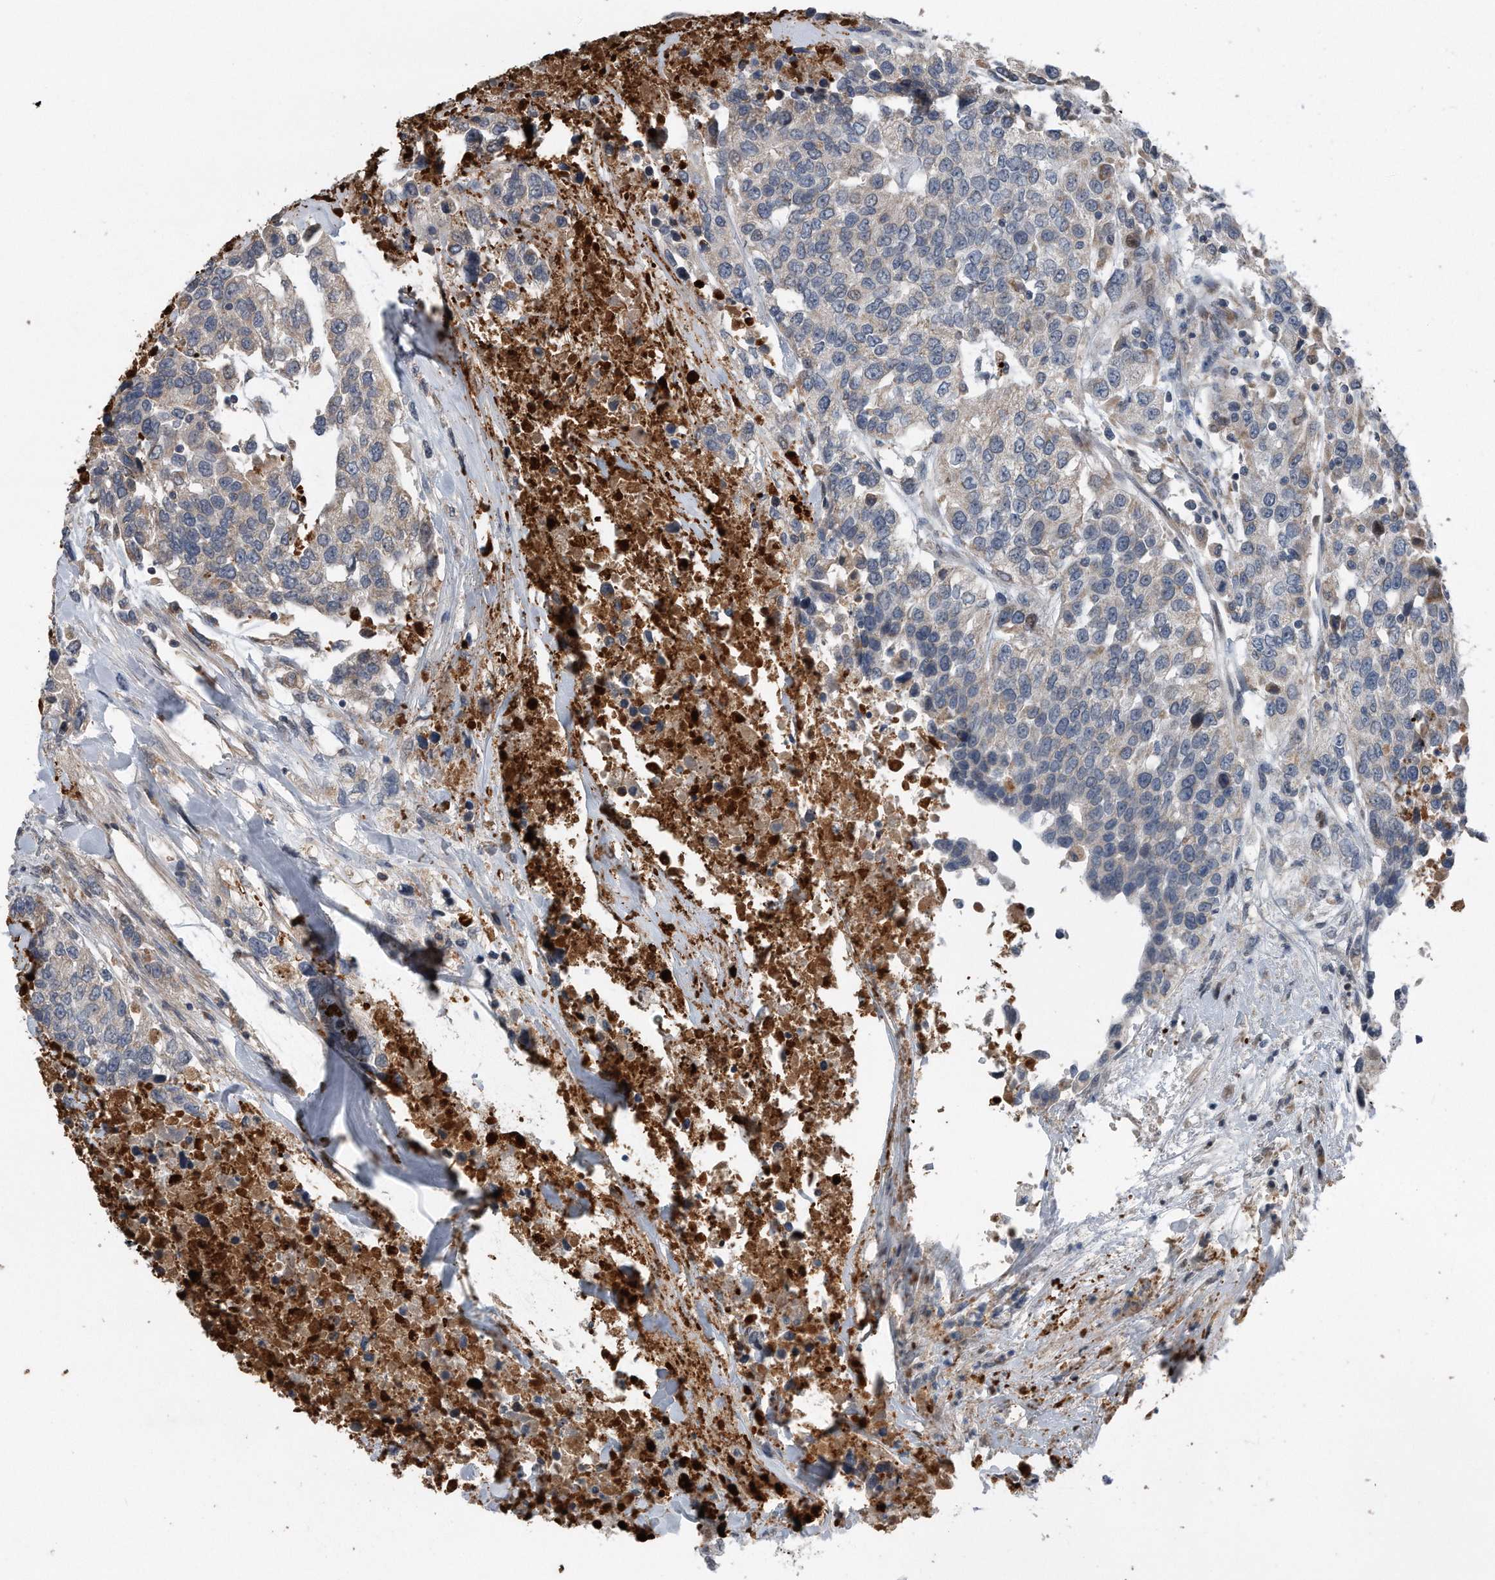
{"staining": {"intensity": "weak", "quantity": "<25%", "location": "cytoplasmic/membranous"}, "tissue": "urothelial cancer", "cell_type": "Tumor cells", "image_type": "cancer", "snomed": [{"axis": "morphology", "description": "Urothelial carcinoma, High grade"}, {"axis": "topography", "description": "Urinary bladder"}], "caption": "Tumor cells show no significant expression in urothelial cancer. The staining is performed using DAB (3,3'-diaminobenzidine) brown chromogen with nuclei counter-stained in using hematoxylin.", "gene": "DST", "patient": {"sex": "female", "age": 80}}